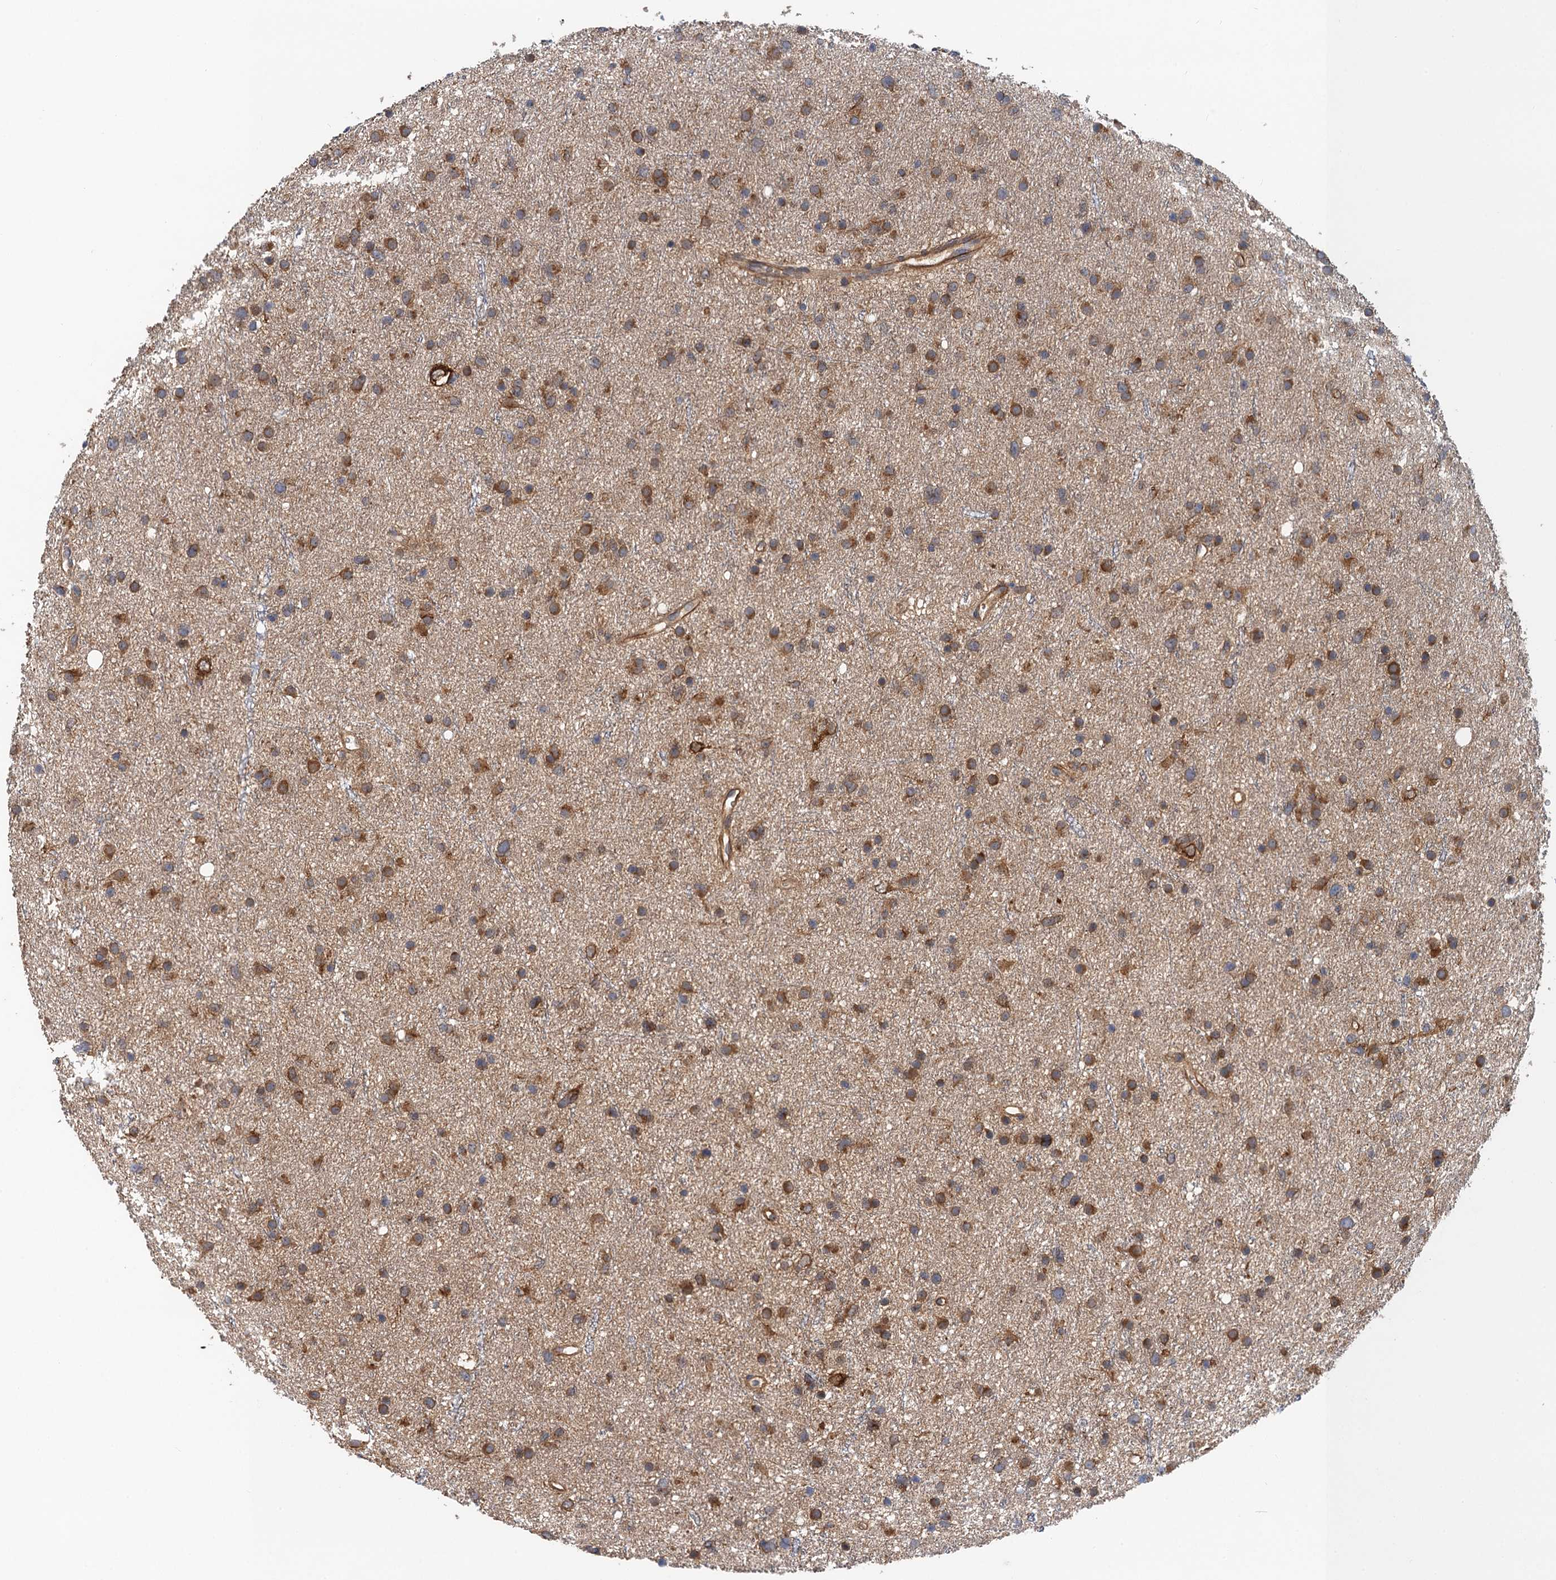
{"staining": {"intensity": "moderate", "quantity": ">75%", "location": "cytoplasmic/membranous"}, "tissue": "glioma", "cell_type": "Tumor cells", "image_type": "cancer", "snomed": [{"axis": "morphology", "description": "Glioma, malignant, Low grade"}, {"axis": "topography", "description": "Cerebral cortex"}], "caption": "Immunohistochemistry (DAB (3,3'-diaminobenzidine)) staining of malignant low-grade glioma shows moderate cytoplasmic/membranous protein positivity in about >75% of tumor cells.", "gene": "PJA2", "patient": {"sex": "female", "age": 39}}